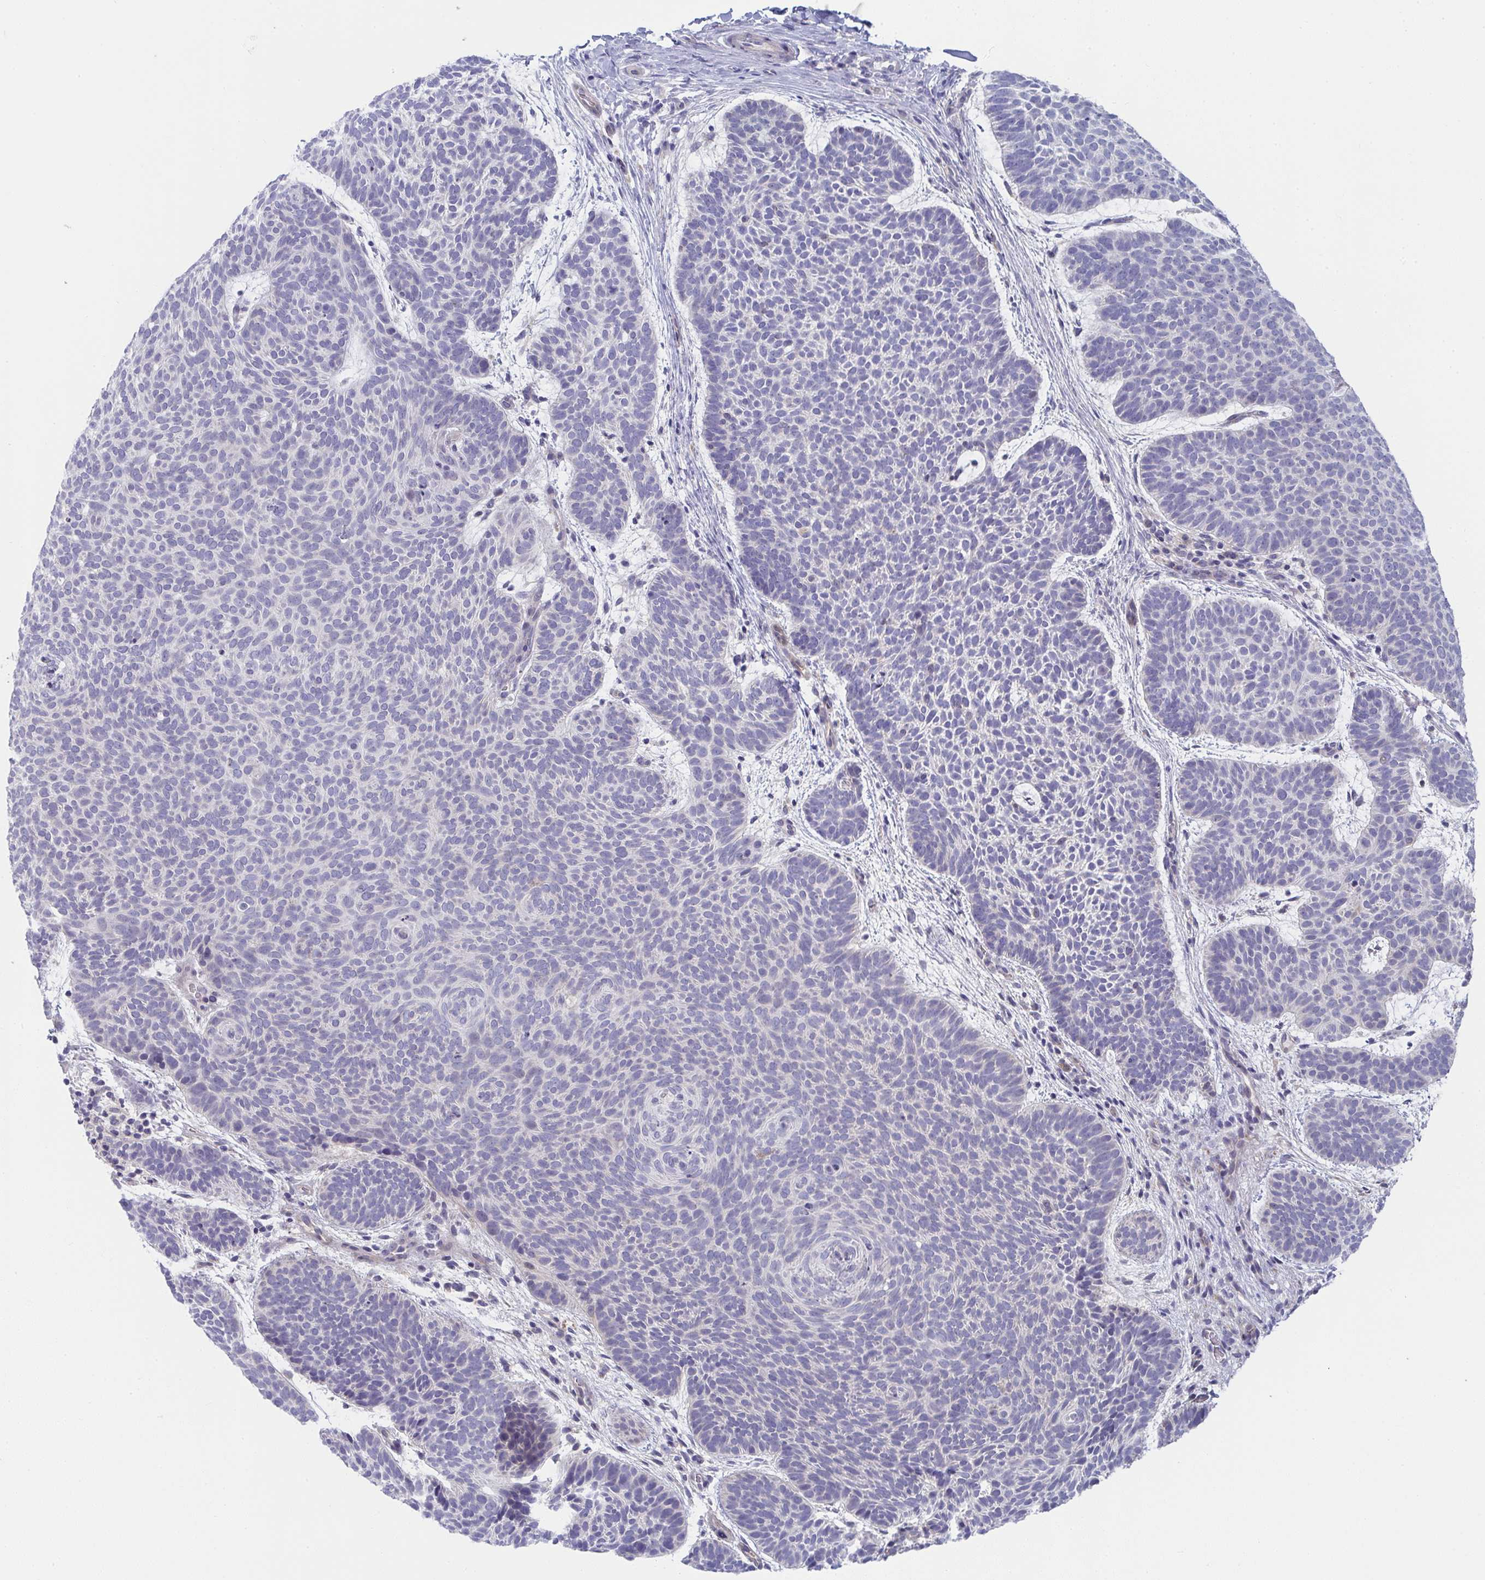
{"staining": {"intensity": "negative", "quantity": "none", "location": "none"}, "tissue": "skin cancer", "cell_type": "Tumor cells", "image_type": "cancer", "snomed": [{"axis": "morphology", "description": "Basal cell carcinoma"}, {"axis": "topography", "description": "Skin"}, {"axis": "topography", "description": "Skin of face"}], "caption": "Tumor cells show no significant protein positivity in skin cancer (basal cell carcinoma).", "gene": "VWDE", "patient": {"sex": "male", "age": 73}}